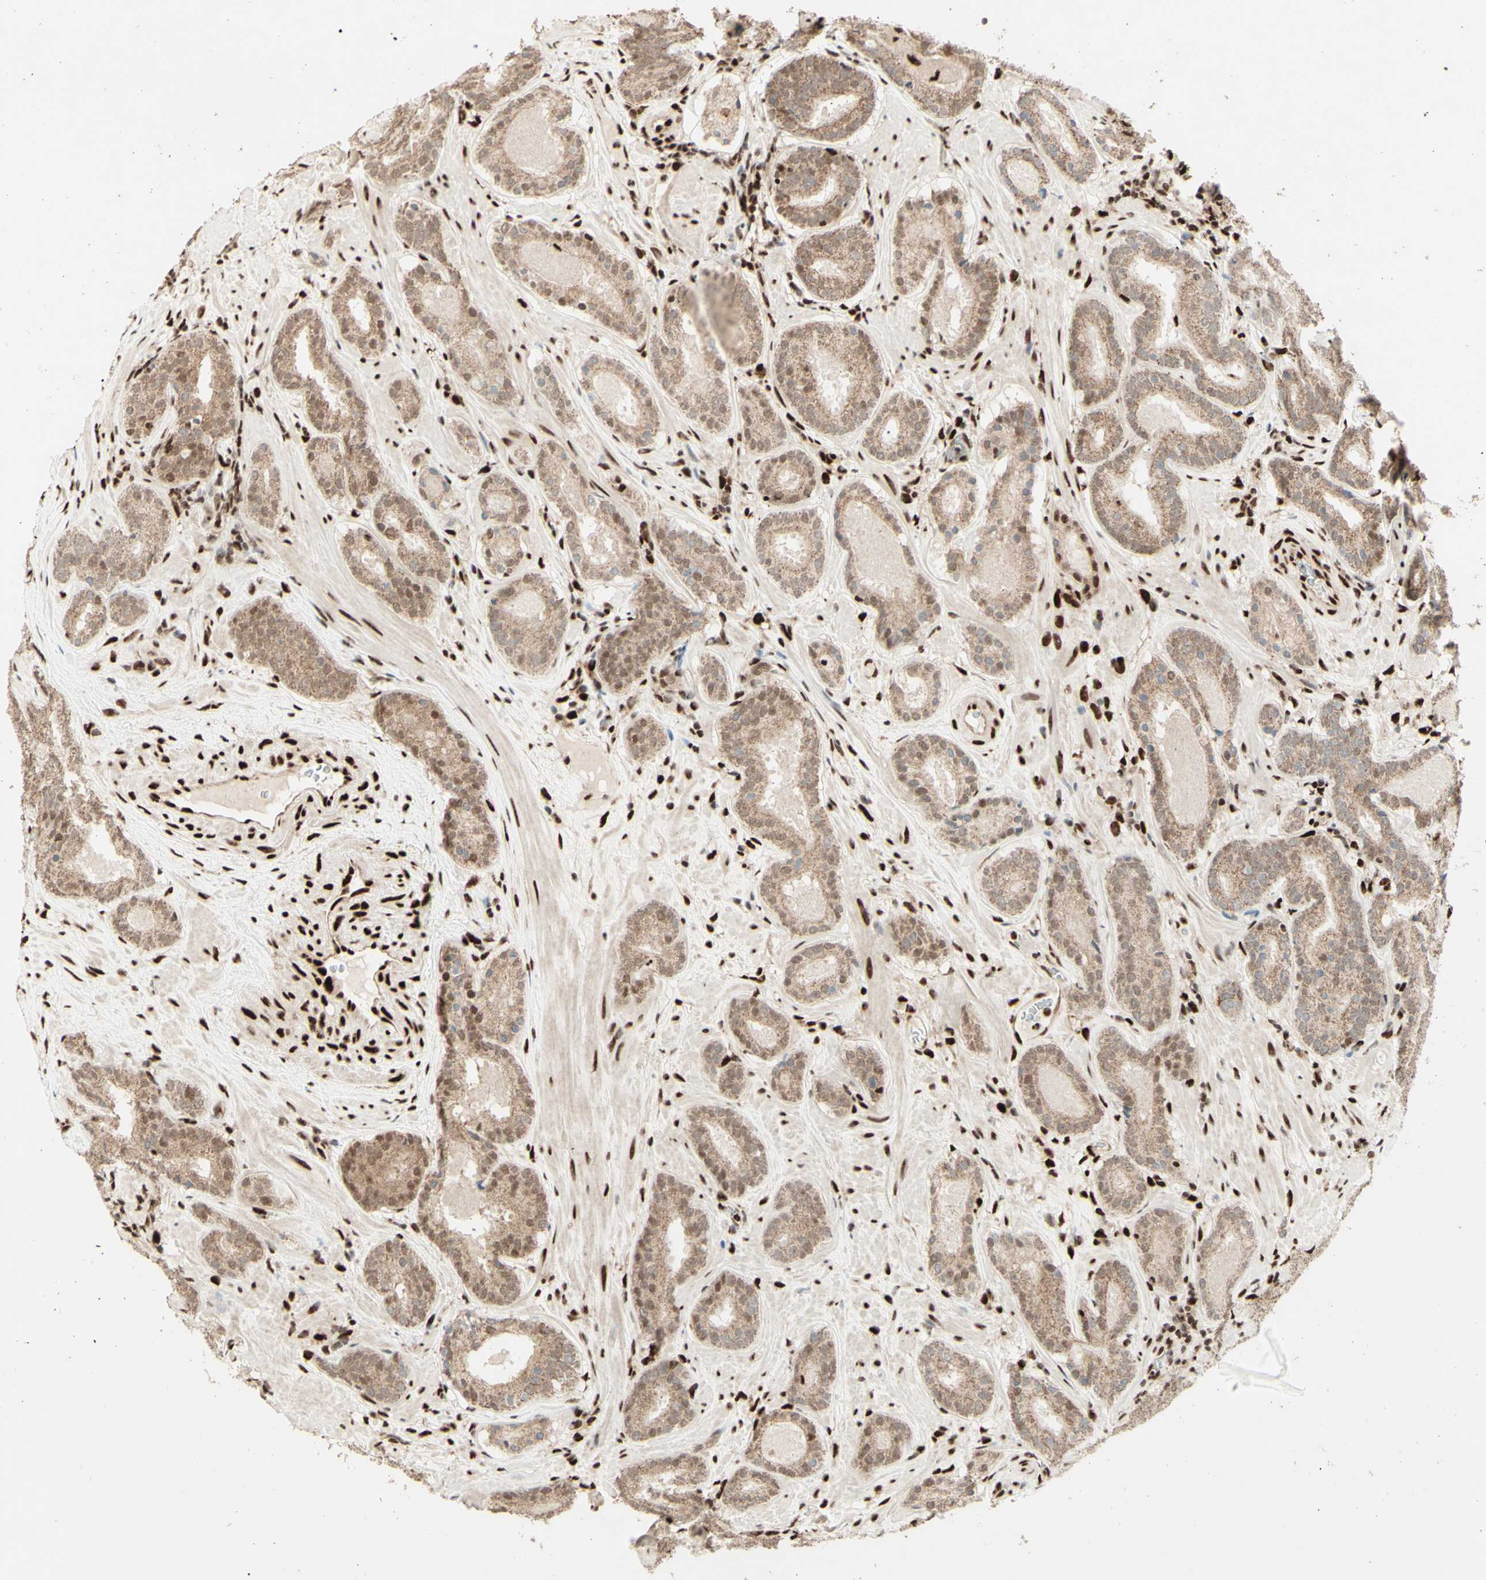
{"staining": {"intensity": "weak", "quantity": ">75%", "location": "cytoplasmic/membranous,nuclear"}, "tissue": "prostate cancer", "cell_type": "Tumor cells", "image_type": "cancer", "snomed": [{"axis": "morphology", "description": "Adenocarcinoma, Low grade"}, {"axis": "topography", "description": "Prostate"}], "caption": "Protein expression analysis of prostate cancer (adenocarcinoma (low-grade)) demonstrates weak cytoplasmic/membranous and nuclear expression in approximately >75% of tumor cells.", "gene": "NR3C1", "patient": {"sex": "male", "age": 69}}